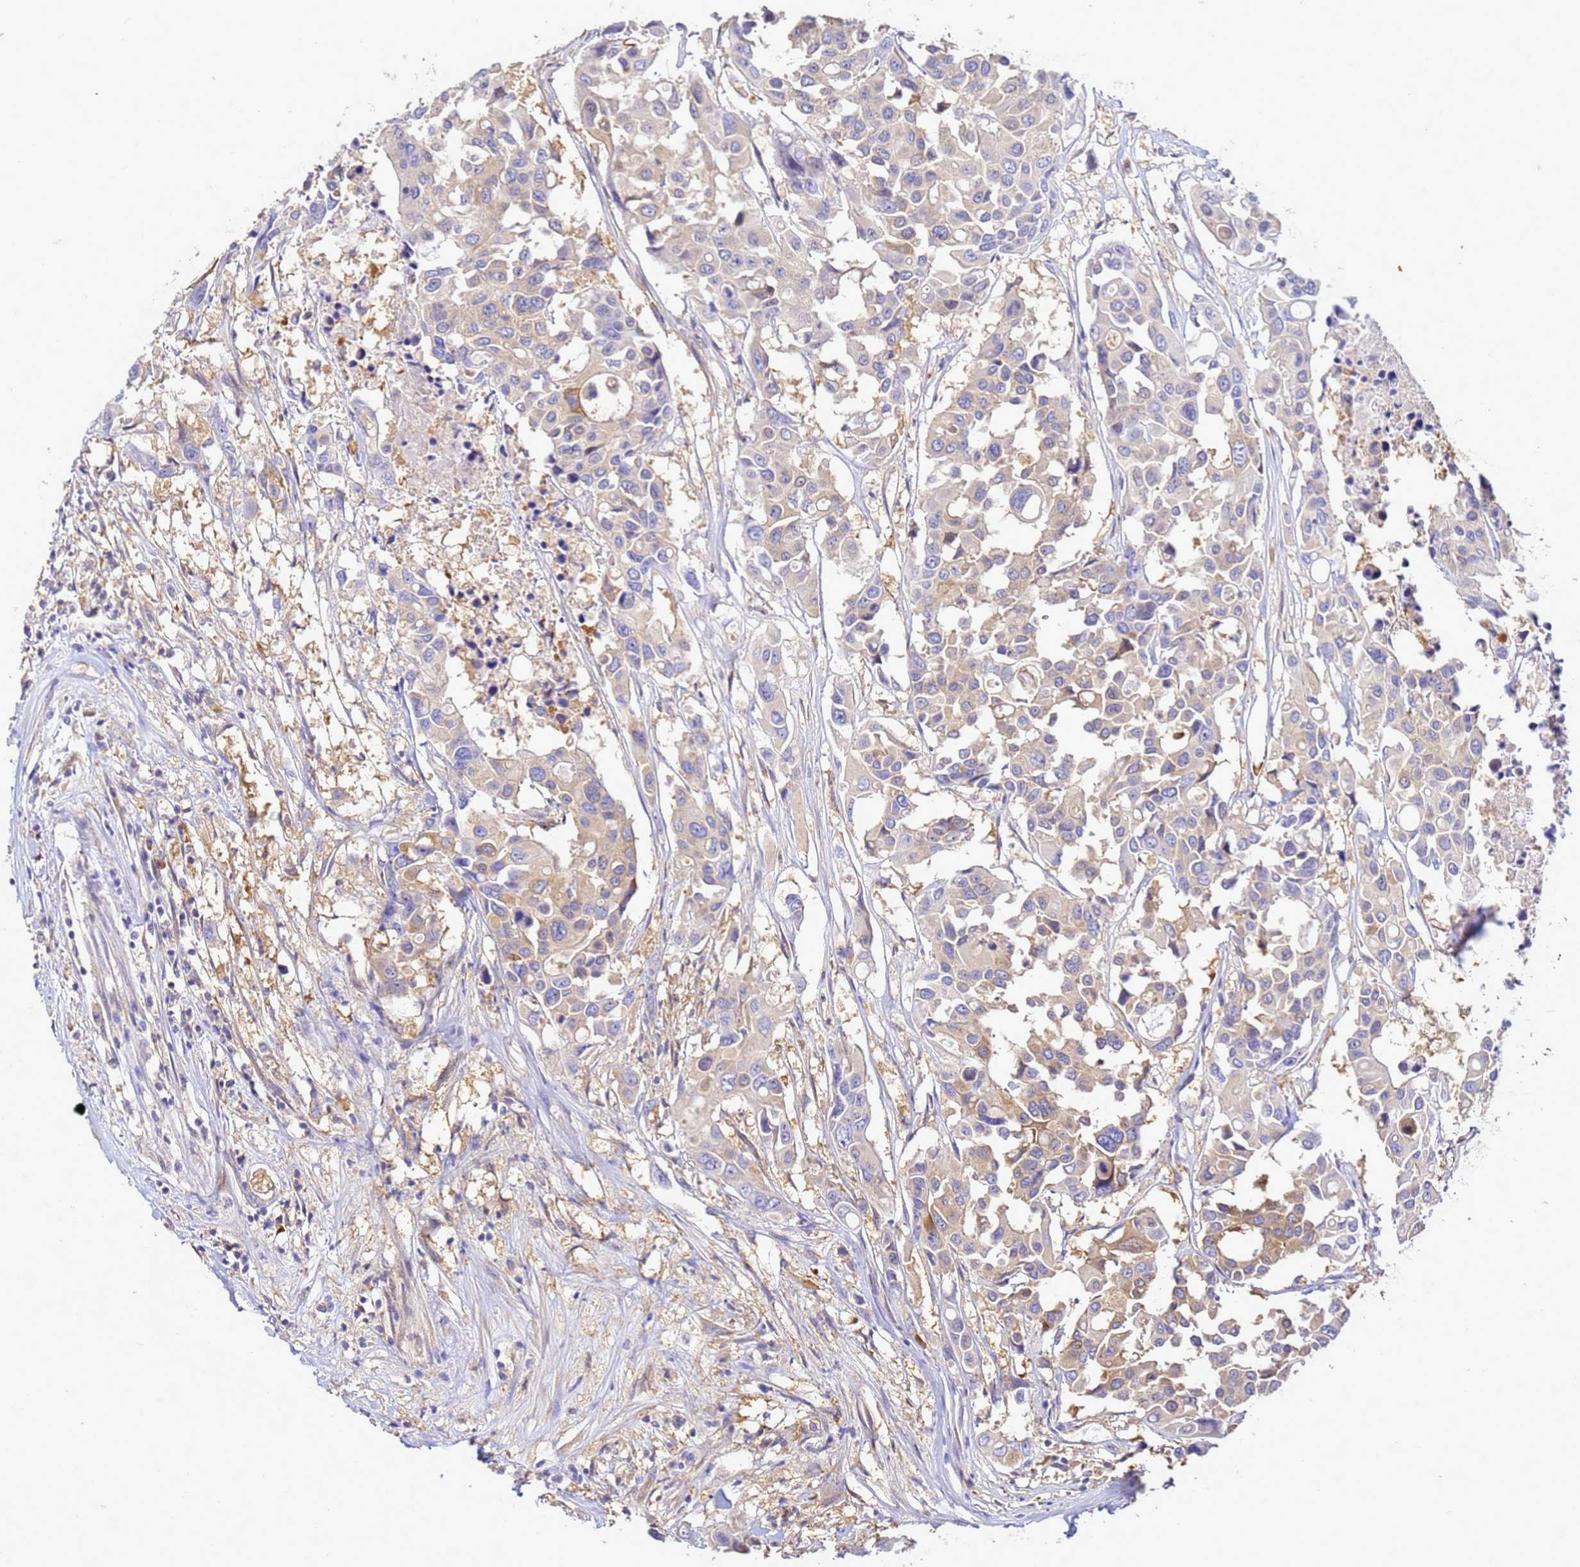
{"staining": {"intensity": "weak", "quantity": "25%-75%", "location": "cytoplasmic/membranous"}, "tissue": "colorectal cancer", "cell_type": "Tumor cells", "image_type": "cancer", "snomed": [{"axis": "morphology", "description": "Adenocarcinoma, NOS"}, {"axis": "topography", "description": "Colon"}], "caption": "A micrograph showing weak cytoplasmic/membranous expression in about 25%-75% of tumor cells in colorectal adenocarcinoma, as visualized by brown immunohistochemical staining.", "gene": "NARS1", "patient": {"sex": "male", "age": 77}}